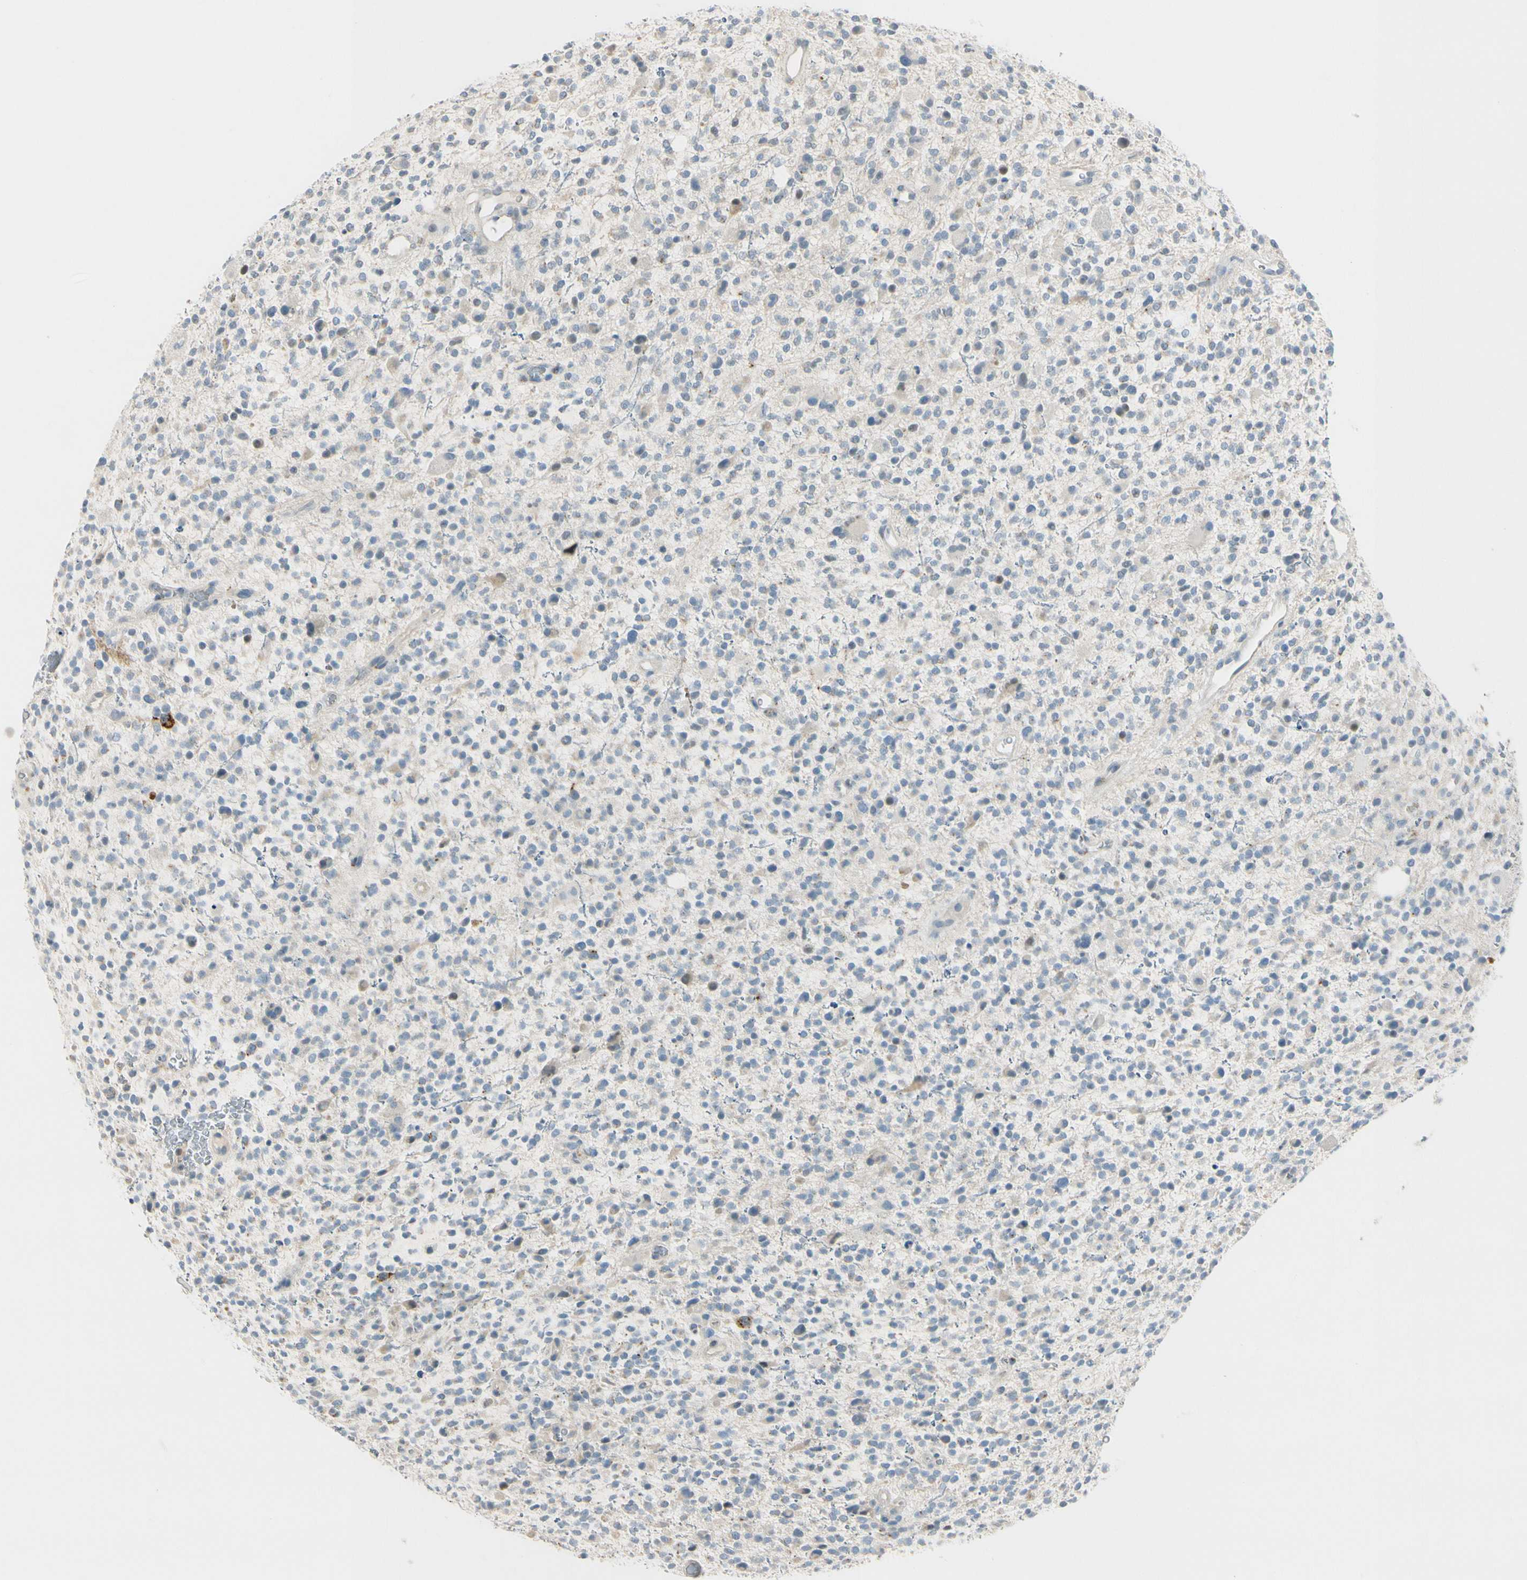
{"staining": {"intensity": "negative", "quantity": "none", "location": "none"}, "tissue": "glioma", "cell_type": "Tumor cells", "image_type": "cancer", "snomed": [{"axis": "morphology", "description": "Glioma, malignant, High grade"}, {"axis": "topography", "description": "Brain"}], "caption": "Immunohistochemistry (IHC) image of glioma stained for a protein (brown), which shows no positivity in tumor cells.", "gene": "B4GALNT1", "patient": {"sex": "male", "age": 48}}